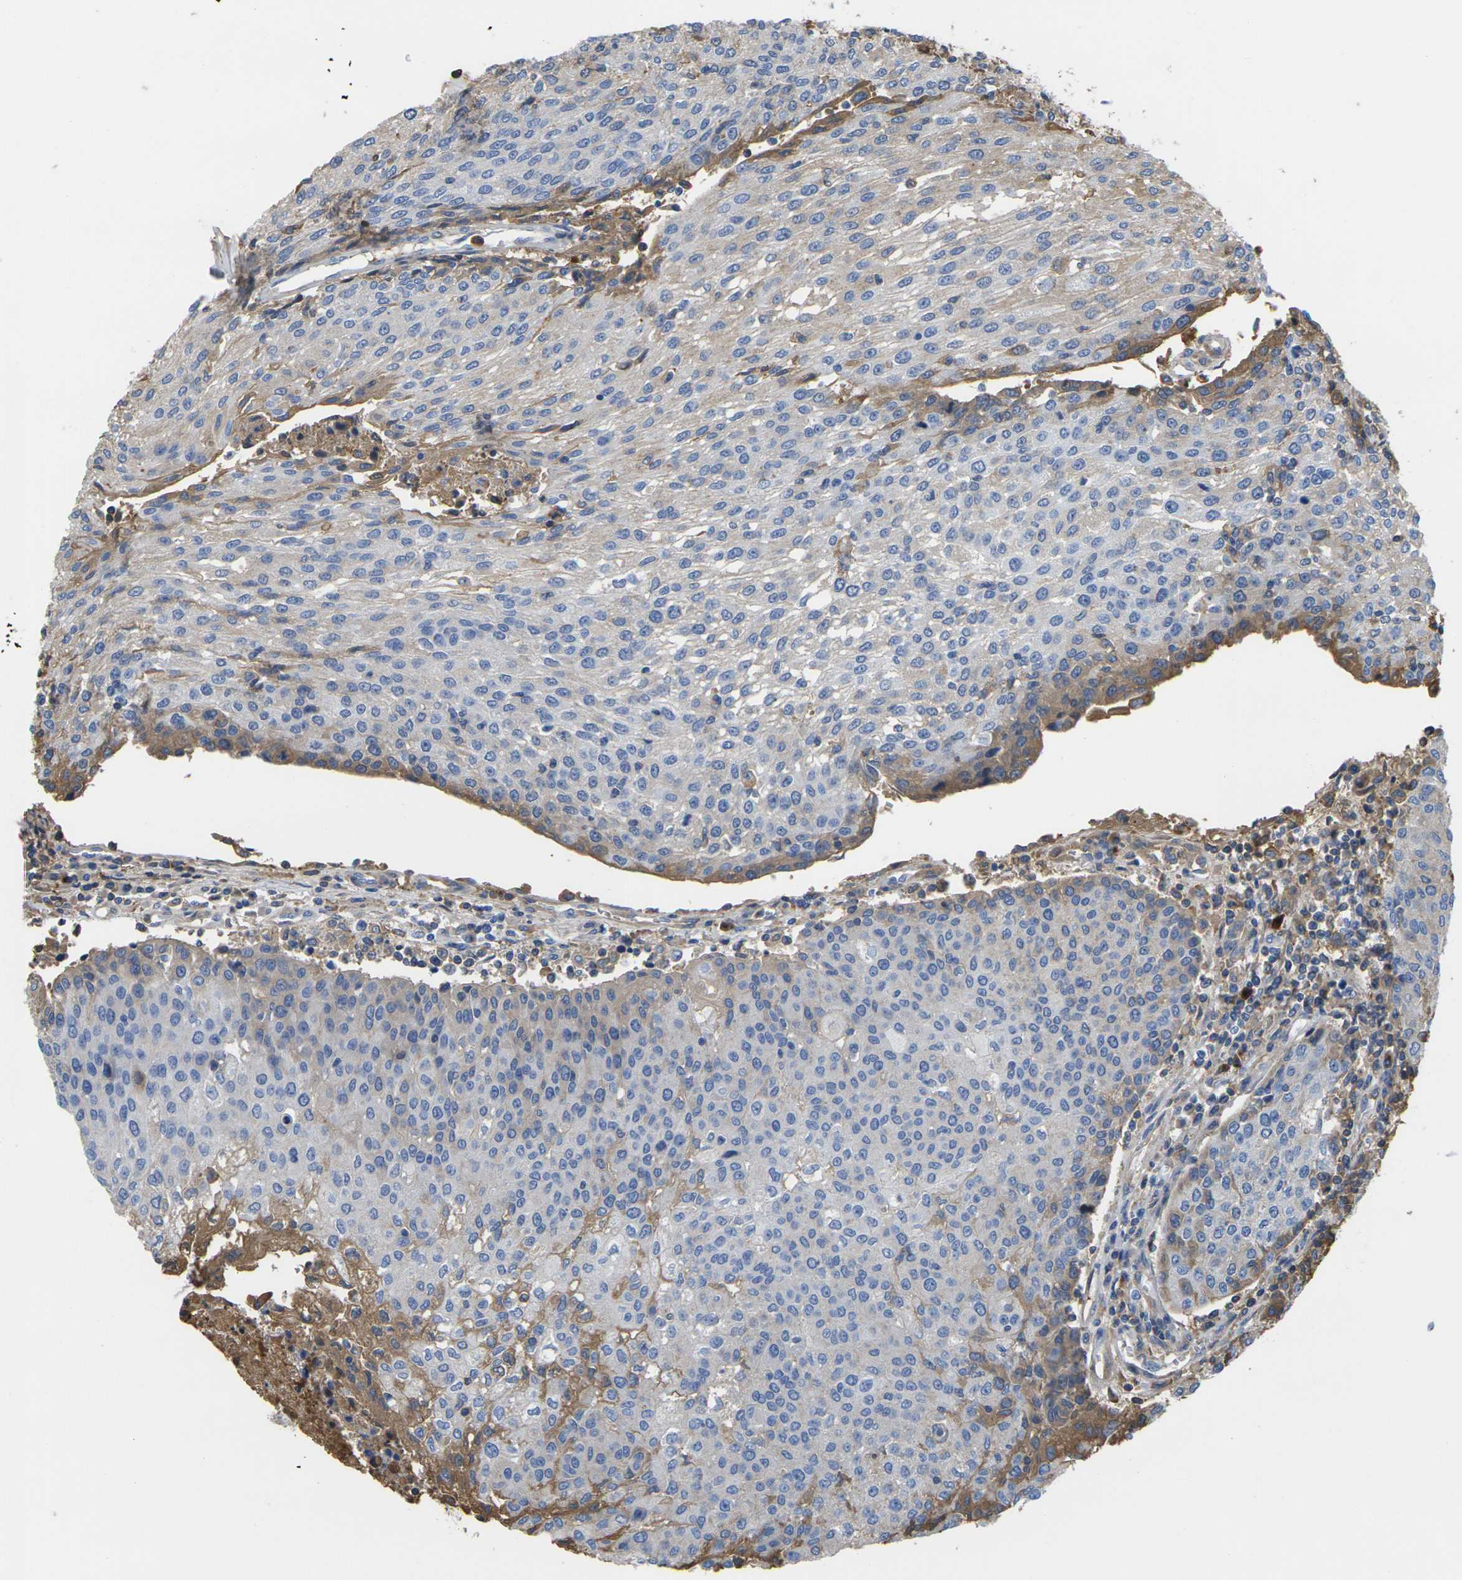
{"staining": {"intensity": "moderate", "quantity": "<25%", "location": "cytoplasmic/membranous"}, "tissue": "urothelial cancer", "cell_type": "Tumor cells", "image_type": "cancer", "snomed": [{"axis": "morphology", "description": "Urothelial carcinoma, High grade"}, {"axis": "topography", "description": "Urinary bladder"}], "caption": "Brown immunohistochemical staining in human urothelial cancer shows moderate cytoplasmic/membranous staining in about <25% of tumor cells.", "gene": "GREM2", "patient": {"sex": "female", "age": 85}}